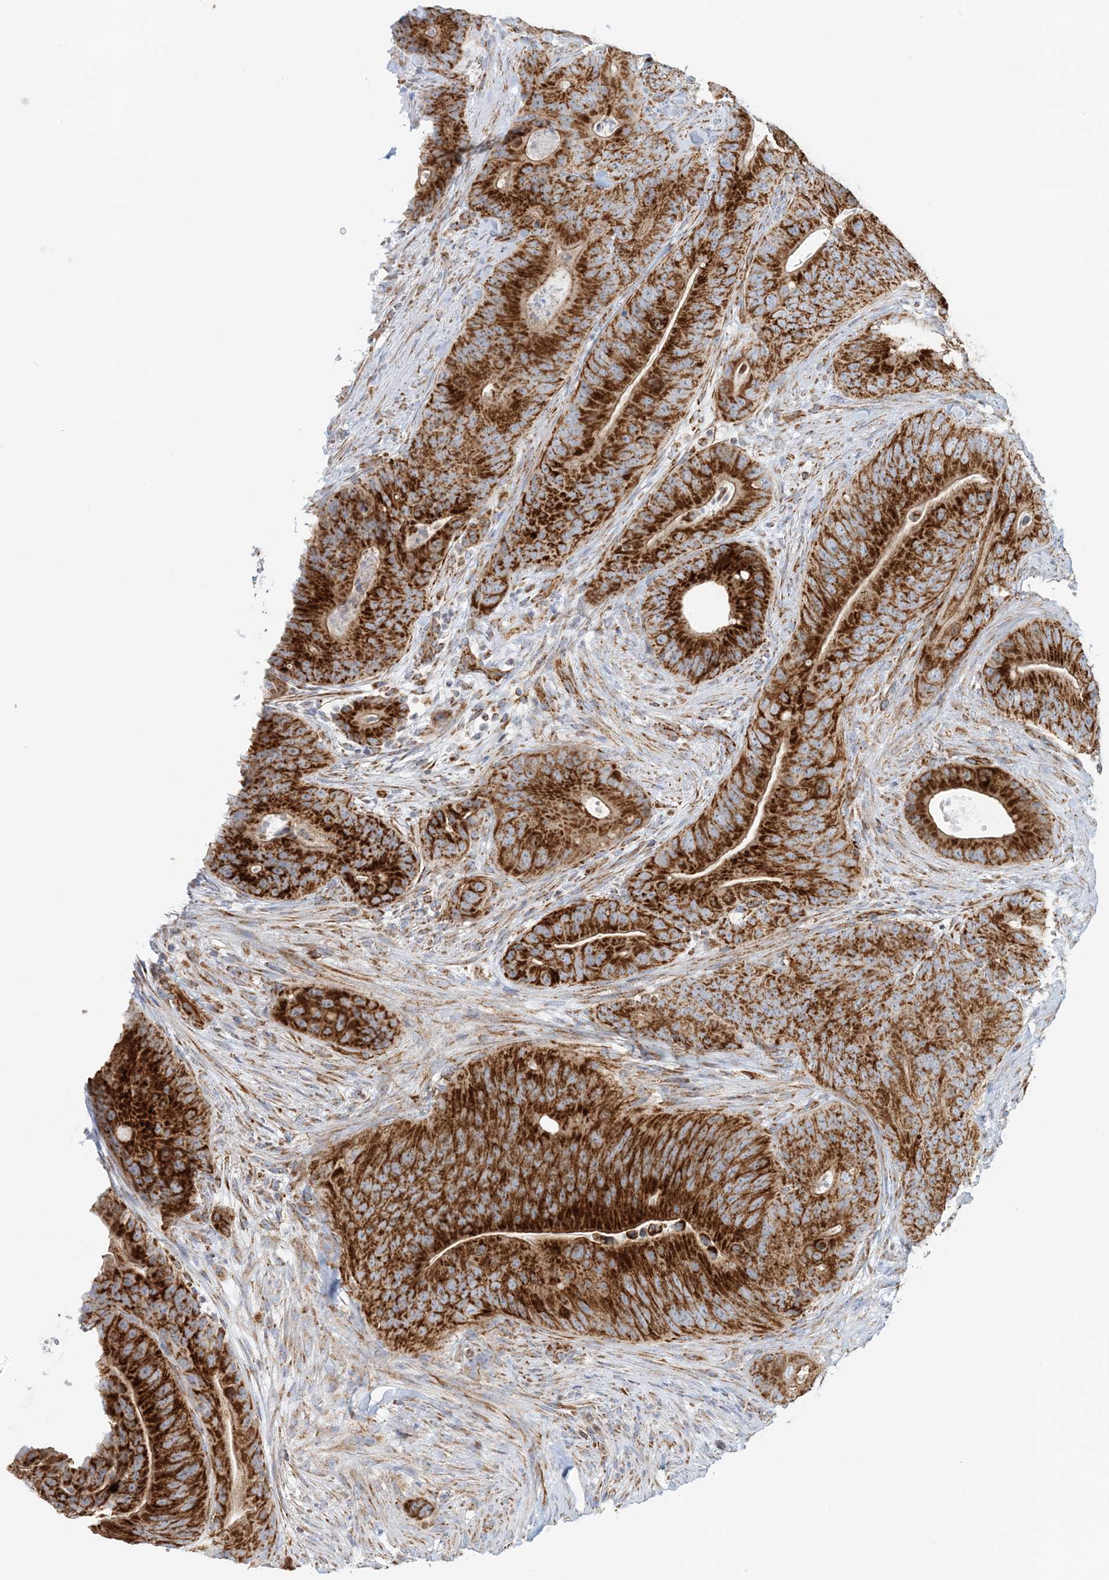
{"staining": {"intensity": "strong", "quantity": ">75%", "location": "cytoplasmic/membranous"}, "tissue": "colorectal cancer", "cell_type": "Tumor cells", "image_type": "cancer", "snomed": [{"axis": "morphology", "description": "Normal tissue, NOS"}, {"axis": "topography", "description": "Colon"}], "caption": "Colorectal cancer stained with a protein marker shows strong staining in tumor cells.", "gene": "COA3", "patient": {"sex": "female", "age": 82}}